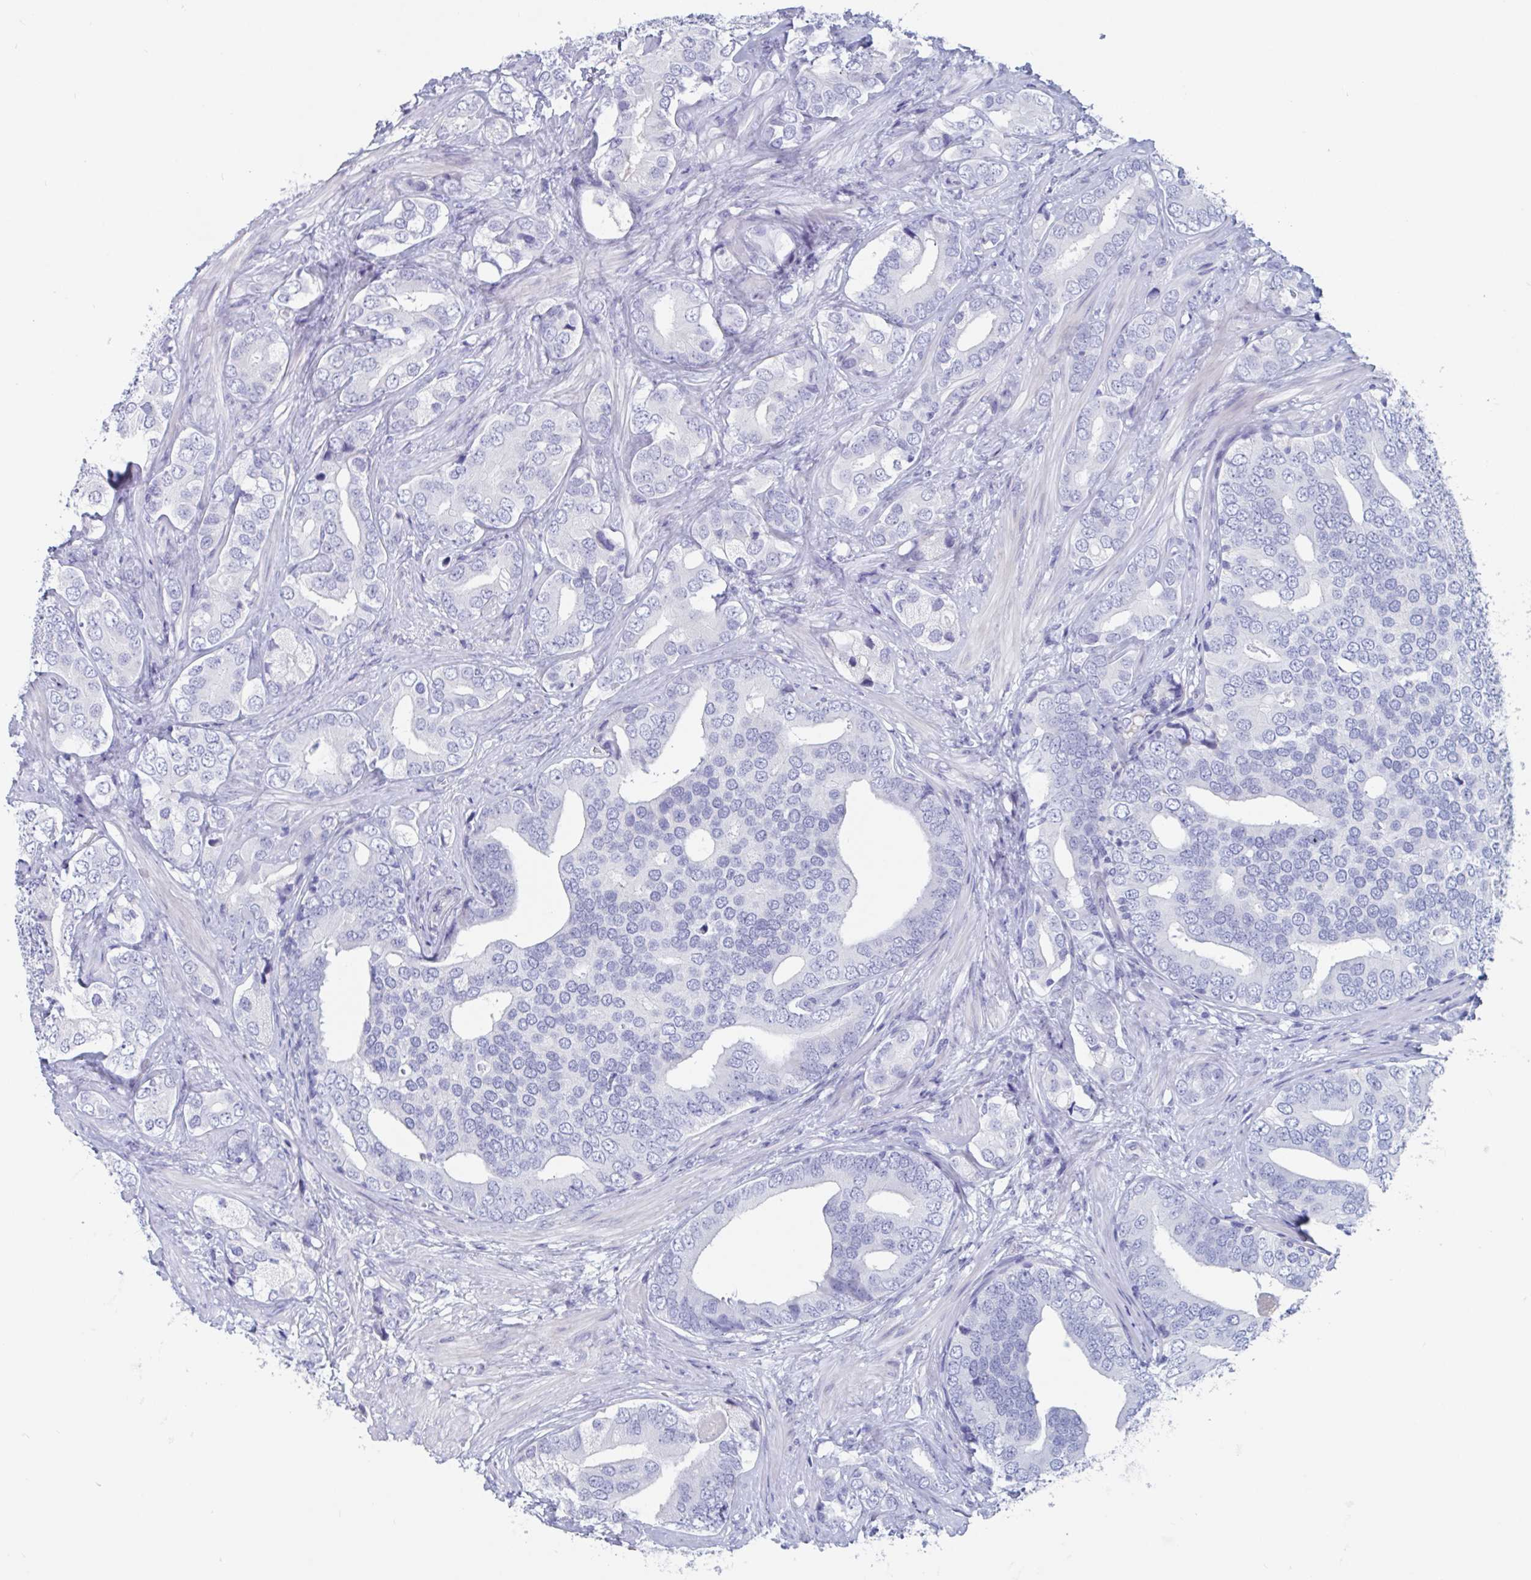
{"staining": {"intensity": "negative", "quantity": "none", "location": "none"}, "tissue": "prostate cancer", "cell_type": "Tumor cells", "image_type": "cancer", "snomed": [{"axis": "morphology", "description": "Adenocarcinoma, High grade"}, {"axis": "topography", "description": "Prostate"}], "caption": "IHC image of prostate high-grade adenocarcinoma stained for a protein (brown), which displays no positivity in tumor cells.", "gene": "DPEP3", "patient": {"sex": "male", "age": 62}}